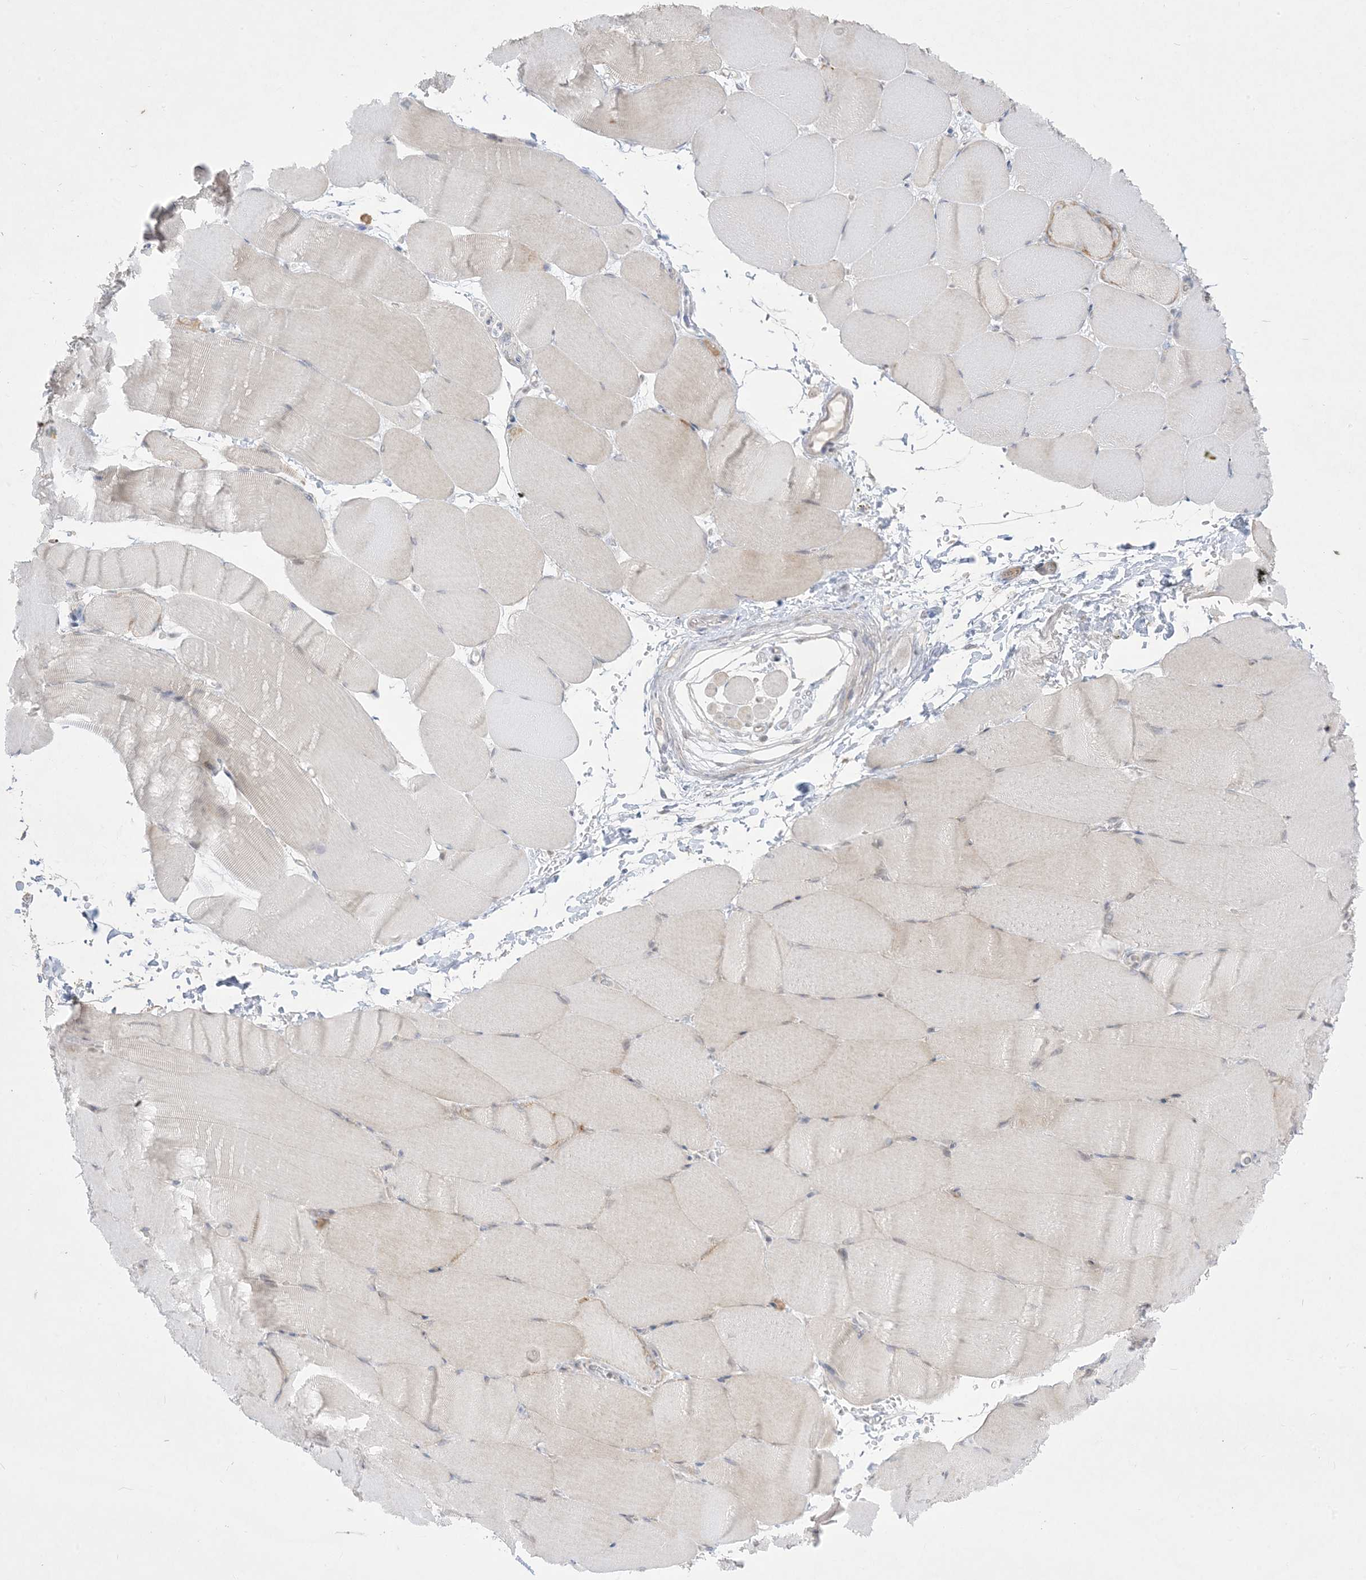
{"staining": {"intensity": "weak", "quantity": "<25%", "location": "cytoplasmic/membranous"}, "tissue": "skeletal muscle", "cell_type": "Myocytes", "image_type": "normal", "snomed": [{"axis": "morphology", "description": "Normal tissue, NOS"}, {"axis": "topography", "description": "Skeletal muscle"}, {"axis": "topography", "description": "Parathyroid gland"}], "caption": "This is an immunohistochemistry (IHC) histopathology image of benign skeletal muscle. There is no staining in myocytes.", "gene": "BHLHE40", "patient": {"sex": "female", "age": 37}}